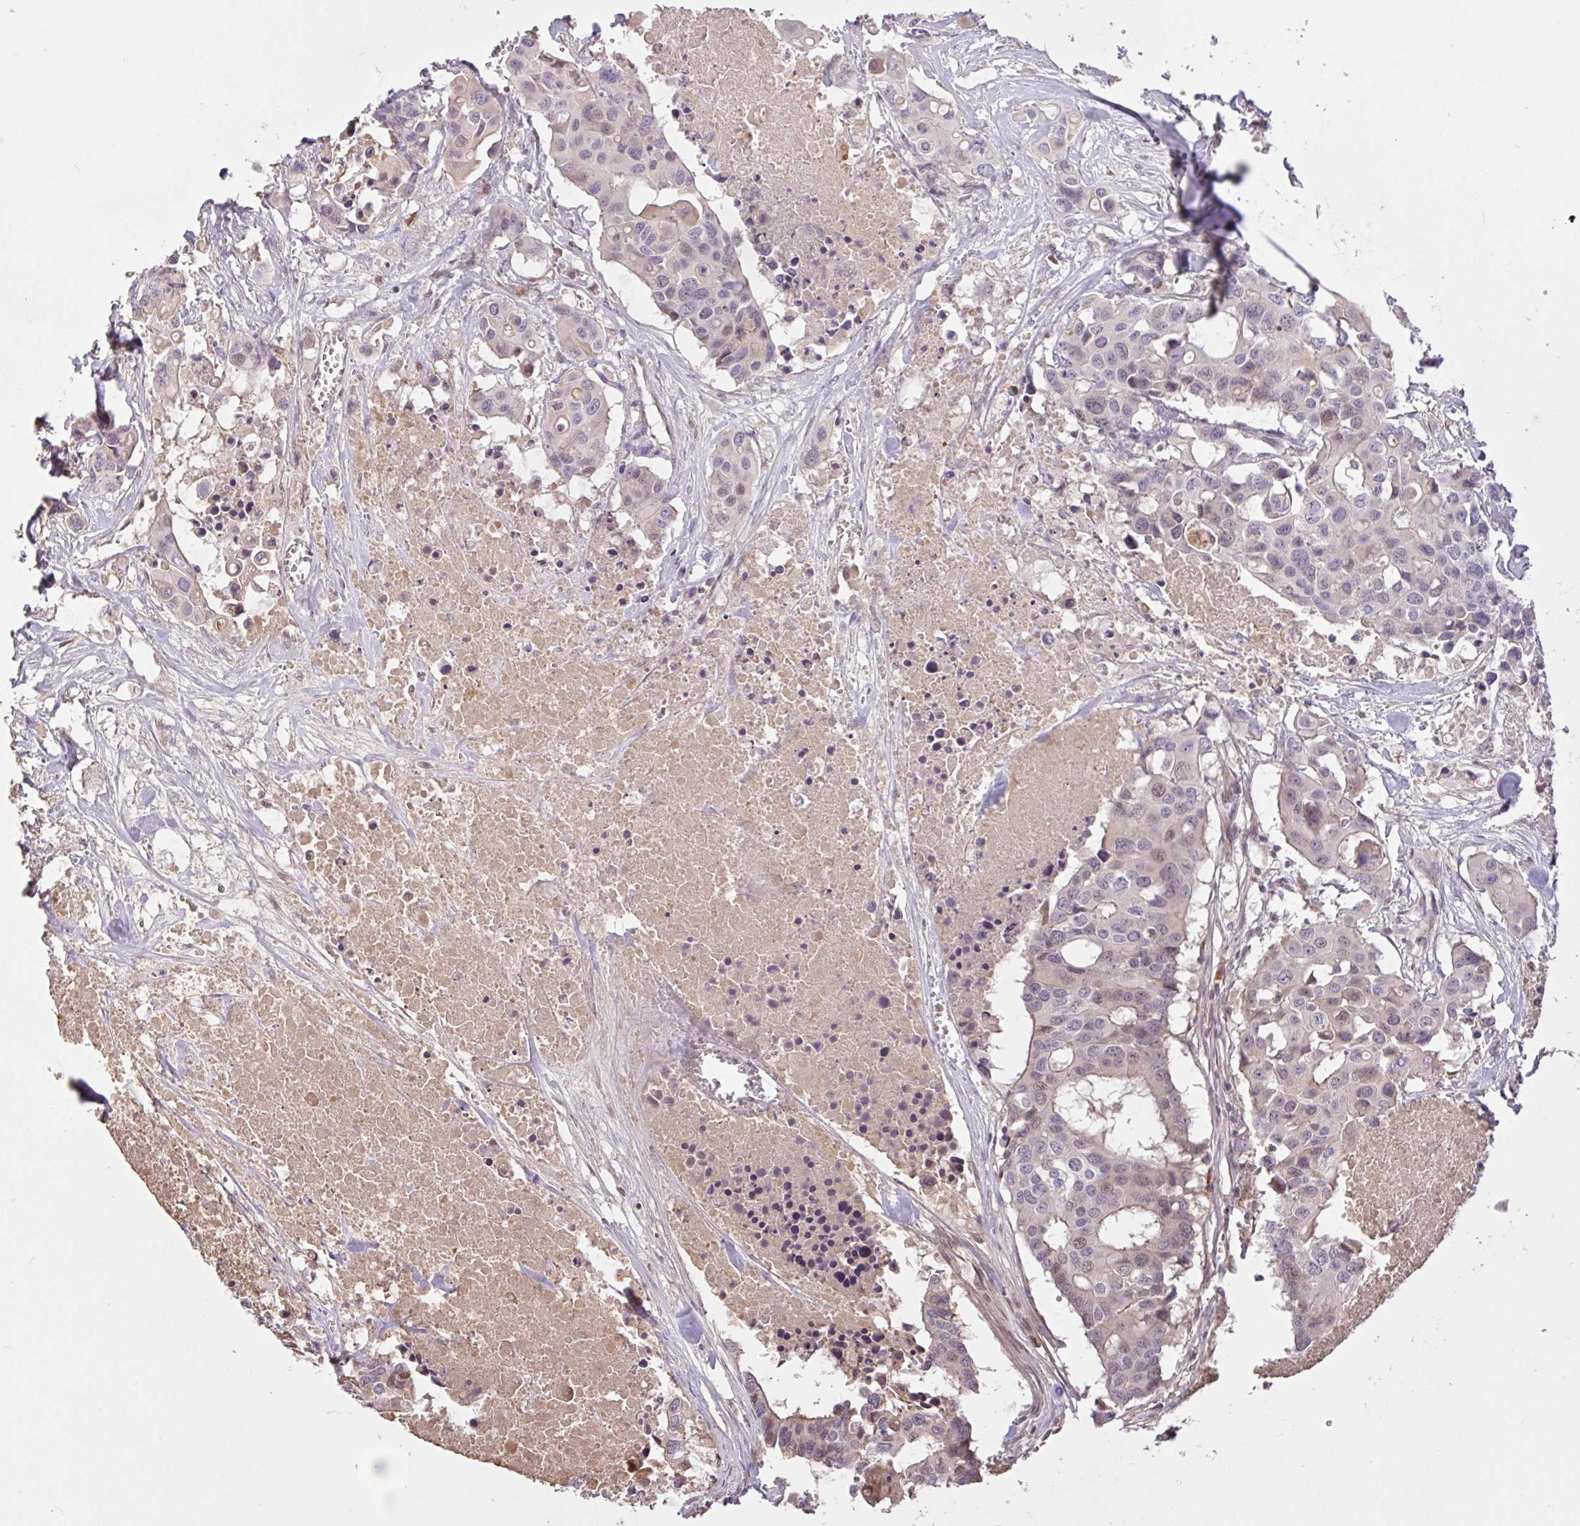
{"staining": {"intensity": "negative", "quantity": "none", "location": "none"}, "tissue": "colorectal cancer", "cell_type": "Tumor cells", "image_type": "cancer", "snomed": [{"axis": "morphology", "description": "Adenocarcinoma, NOS"}, {"axis": "topography", "description": "Colon"}], "caption": "Human colorectal adenocarcinoma stained for a protein using immunohistochemistry (IHC) demonstrates no positivity in tumor cells.", "gene": "FCER1A", "patient": {"sex": "male", "age": 77}}